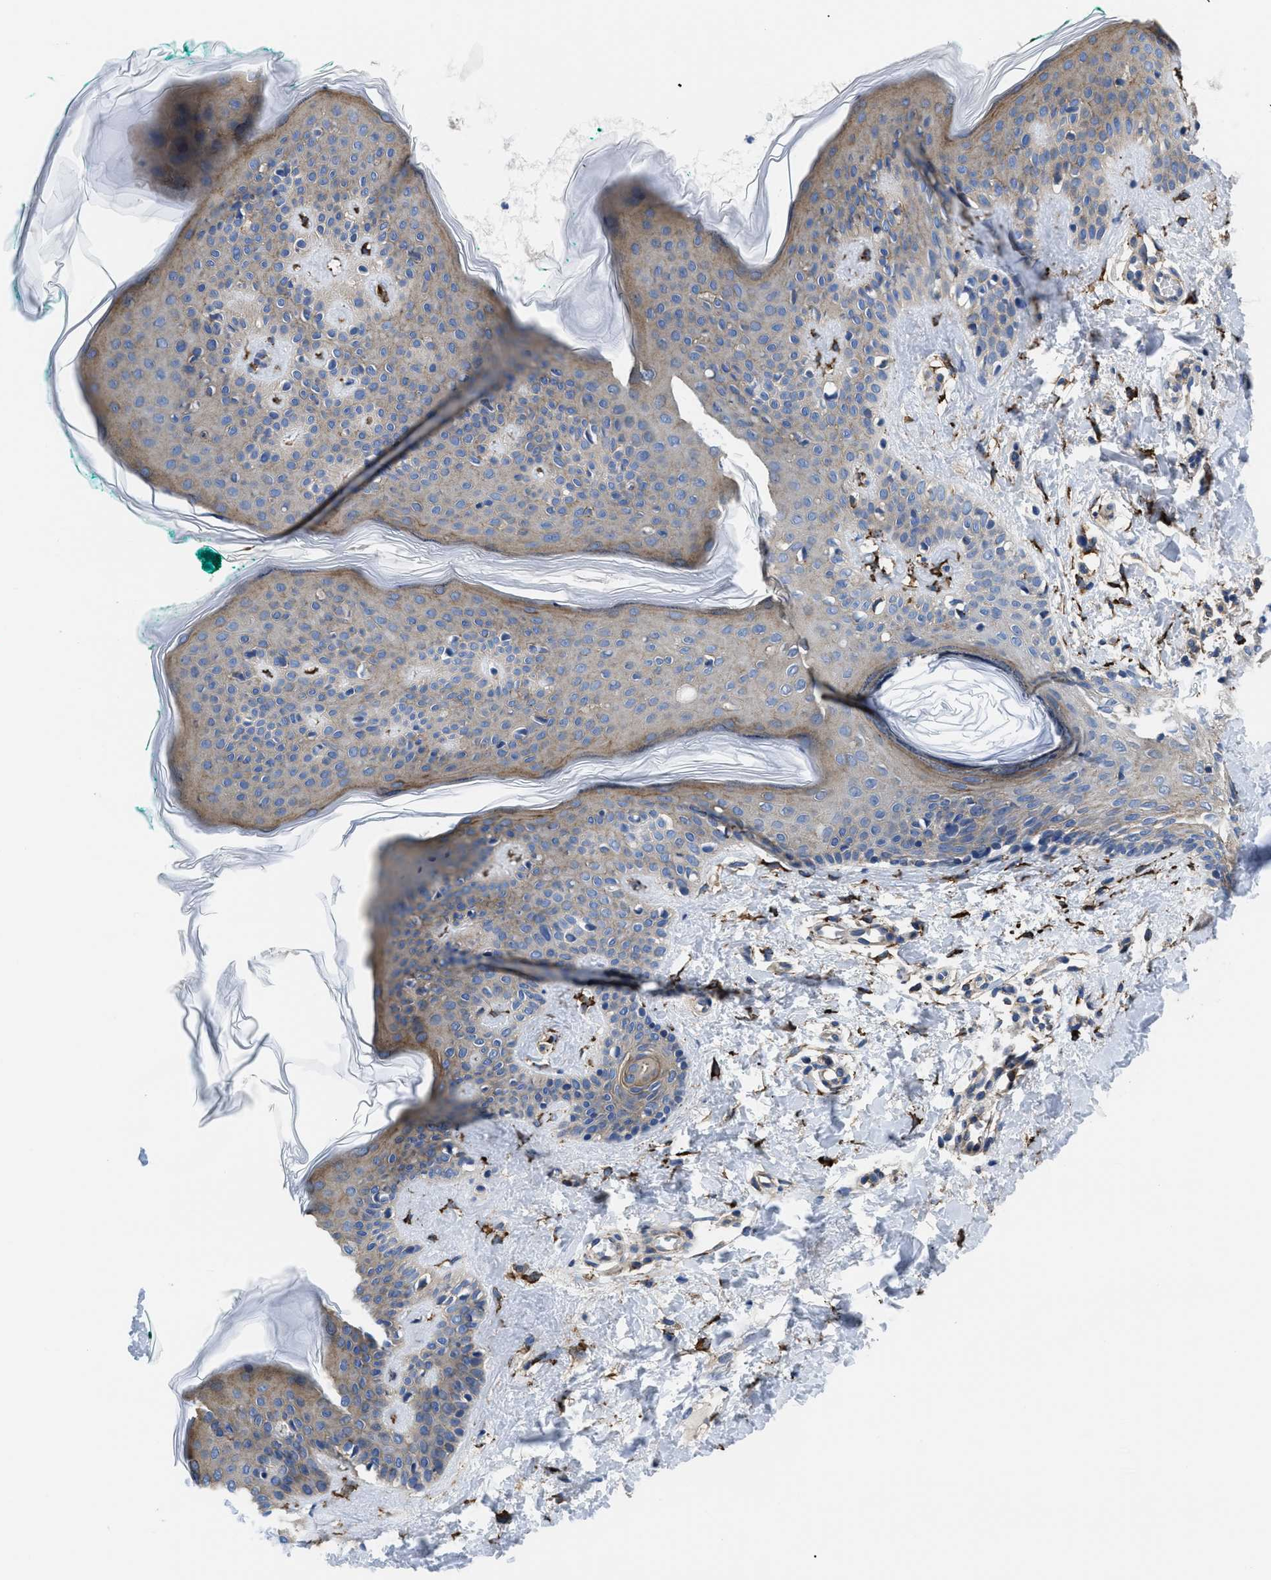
{"staining": {"intensity": "strong", "quantity": ">75%", "location": "cytoplasmic/membranous"}, "tissue": "skin", "cell_type": "Fibroblasts", "image_type": "normal", "snomed": [{"axis": "morphology", "description": "Normal tissue, NOS"}, {"axis": "topography", "description": "Skin"}], "caption": "Immunohistochemical staining of benign skin displays high levels of strong cytoplasmic/membranous expression in approximately >75% of fibroblasts. Ihc stains the protein of interest in brown and the nuclei are stained blue.", "gene": "SQLE", "patient": {"sex": "male", "age": 30}}